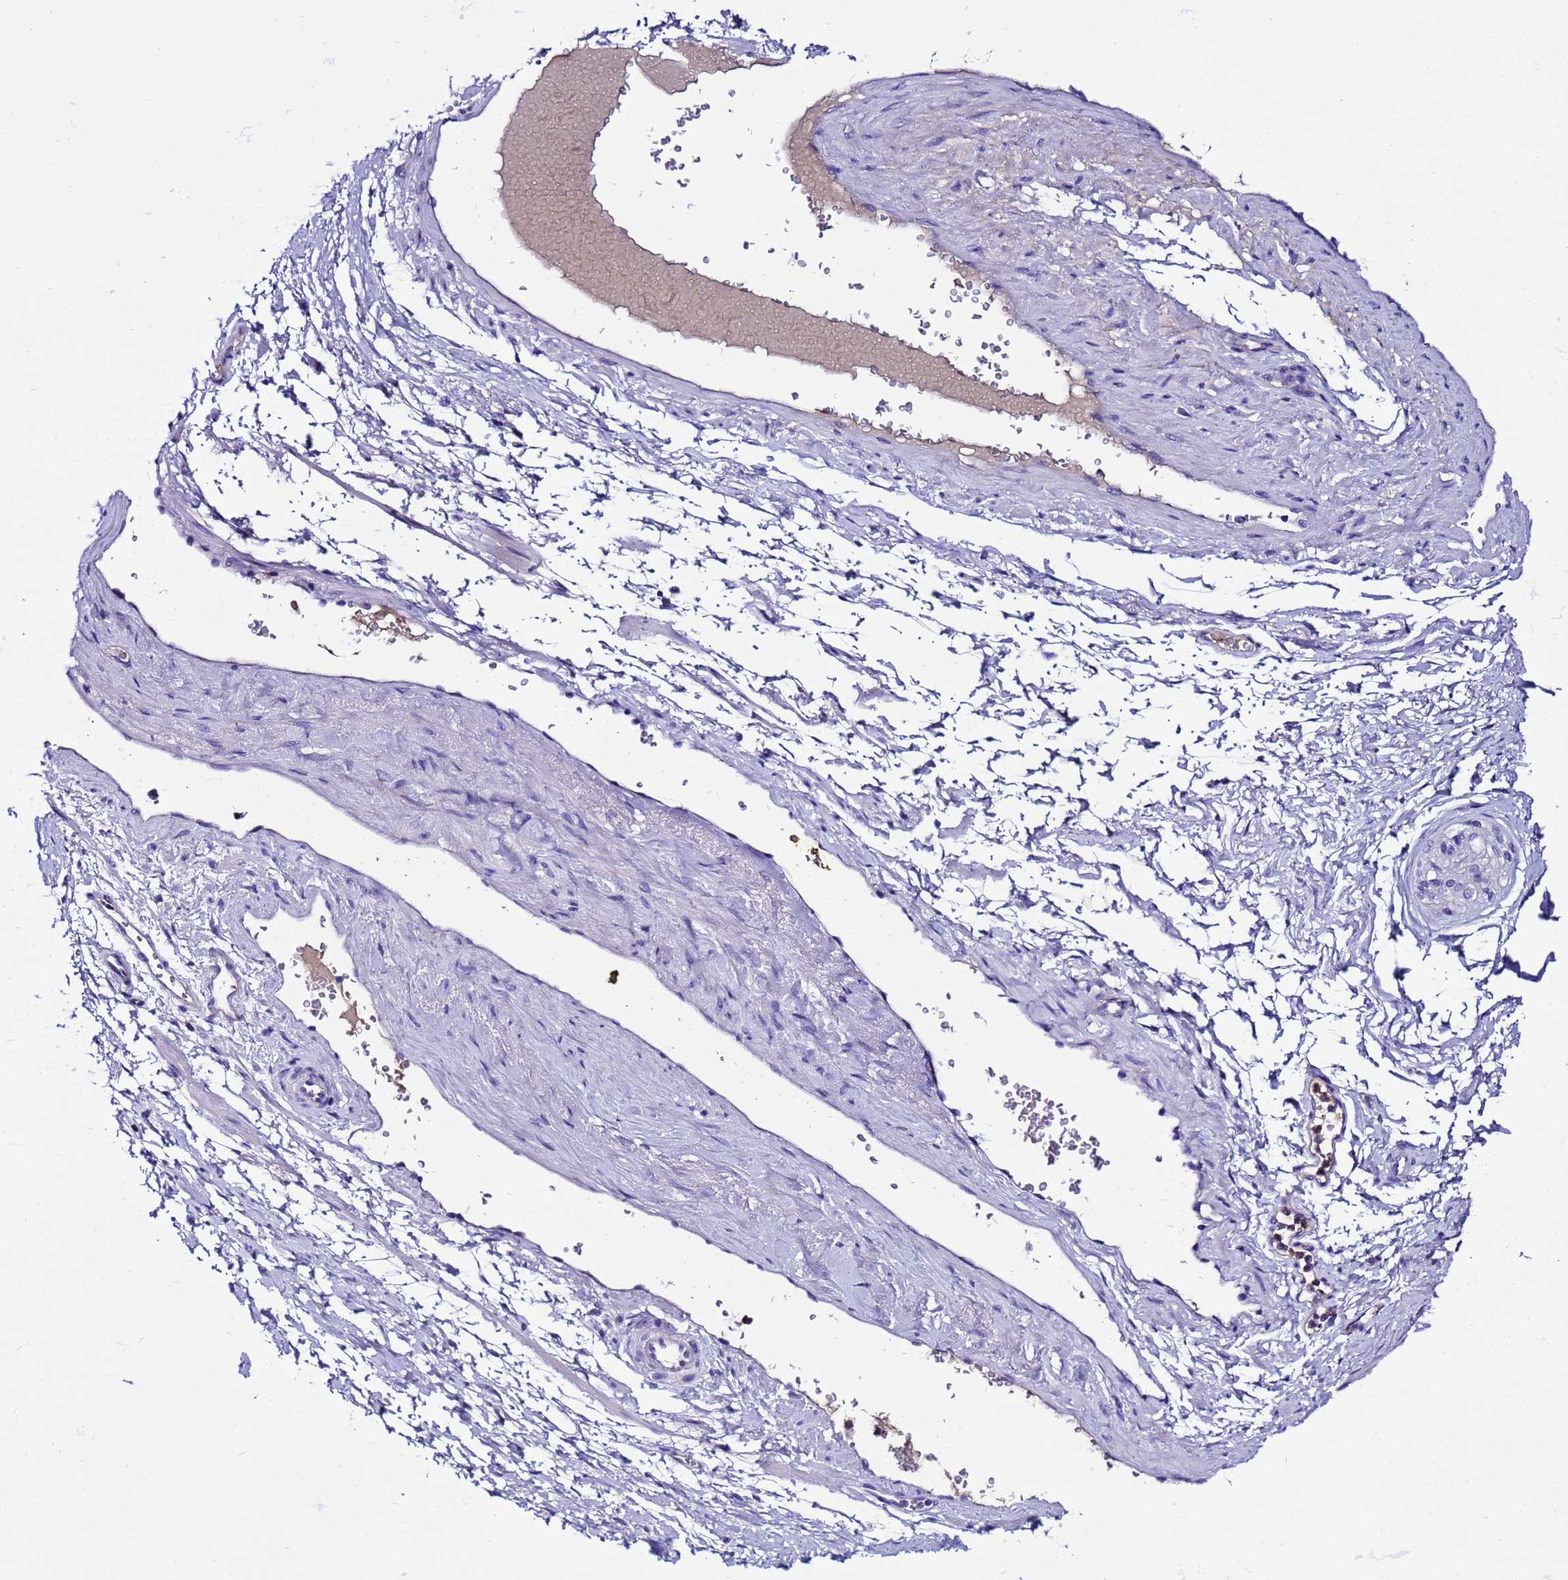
{"staining": {"intensity": "negative", "quantity": "none", "location": "none"}, "tissue": "soft tissue", "cell_type": "Fibroblasts", "image_type": "normal", "snomed": [{"axis": "morphology", "description": "Normal tissue, NOS"}, {"axis": "morphology", "description": "Adenocarcinoma, Low grade"}, {"axis": "topography", "description": "Prostate"}, {"axis": "topography", "description": "Peripheral nerve tissue"}], "caption": "IHC image of normal soft tissue: human soft tissue stained with DAB (3,3'-diaminobenzidine) demonstrates no significant protein staining in fibroblasts.", "gene": "UGT2A1", "patient": {"sex": "male", "age": 63}}